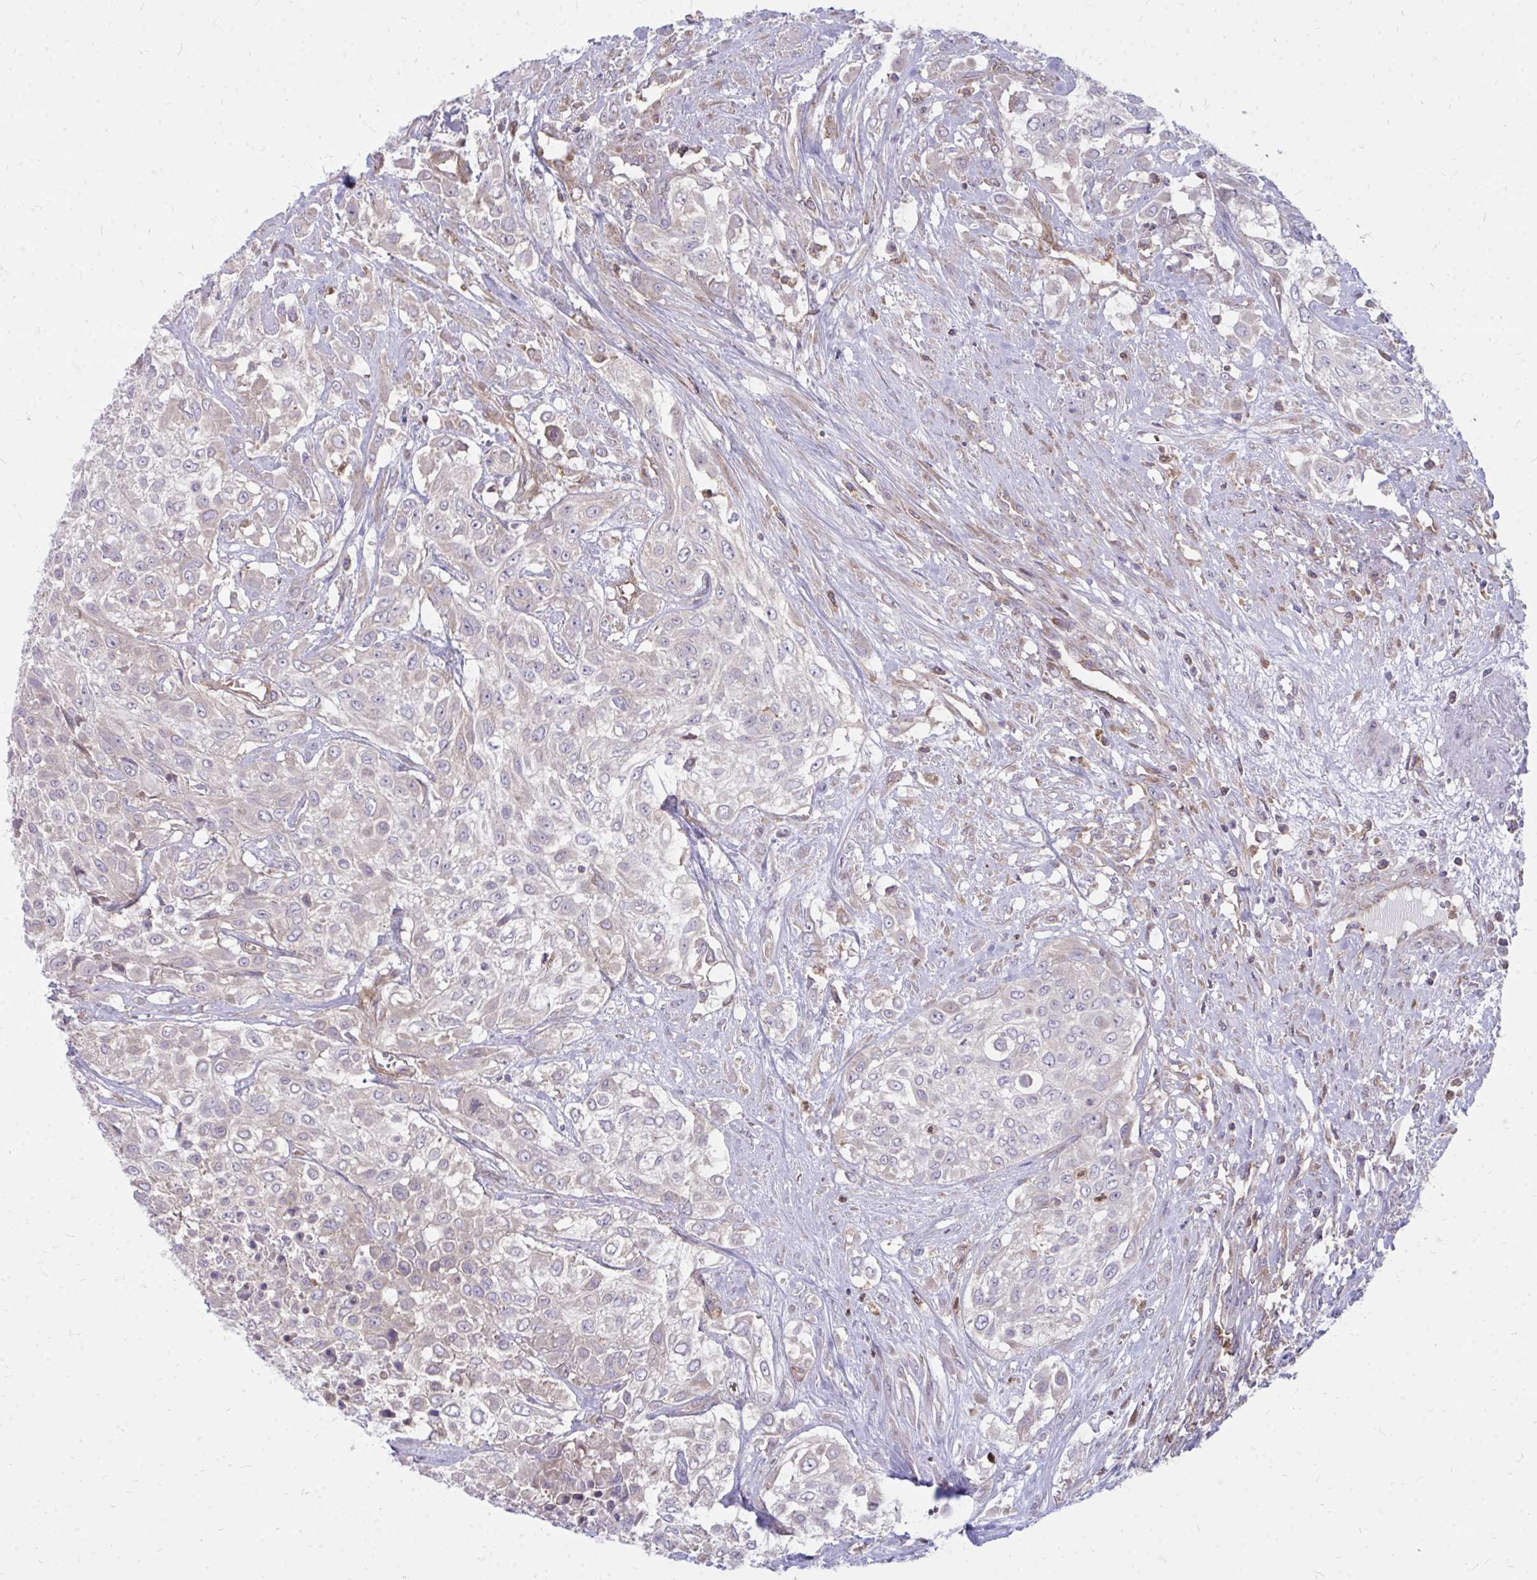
{"staining": {"intensity": "negative", "quantity": "none", "location": "none"}, "tissue": "urothelial cancer", "cell_type": "Tumor cells", "image_type": "cancer", "snomed": [{"axis": "morphology", "description": "Urothelial carcinoma, High grade"}, {"axis": "topography", "description": "Urinary bladder"}], "caption": "IHC of urothelial cancer reveals no staining in tumor cells.", "gene": "ASAP1", "patient": {"sex": "male", "age": 57}}